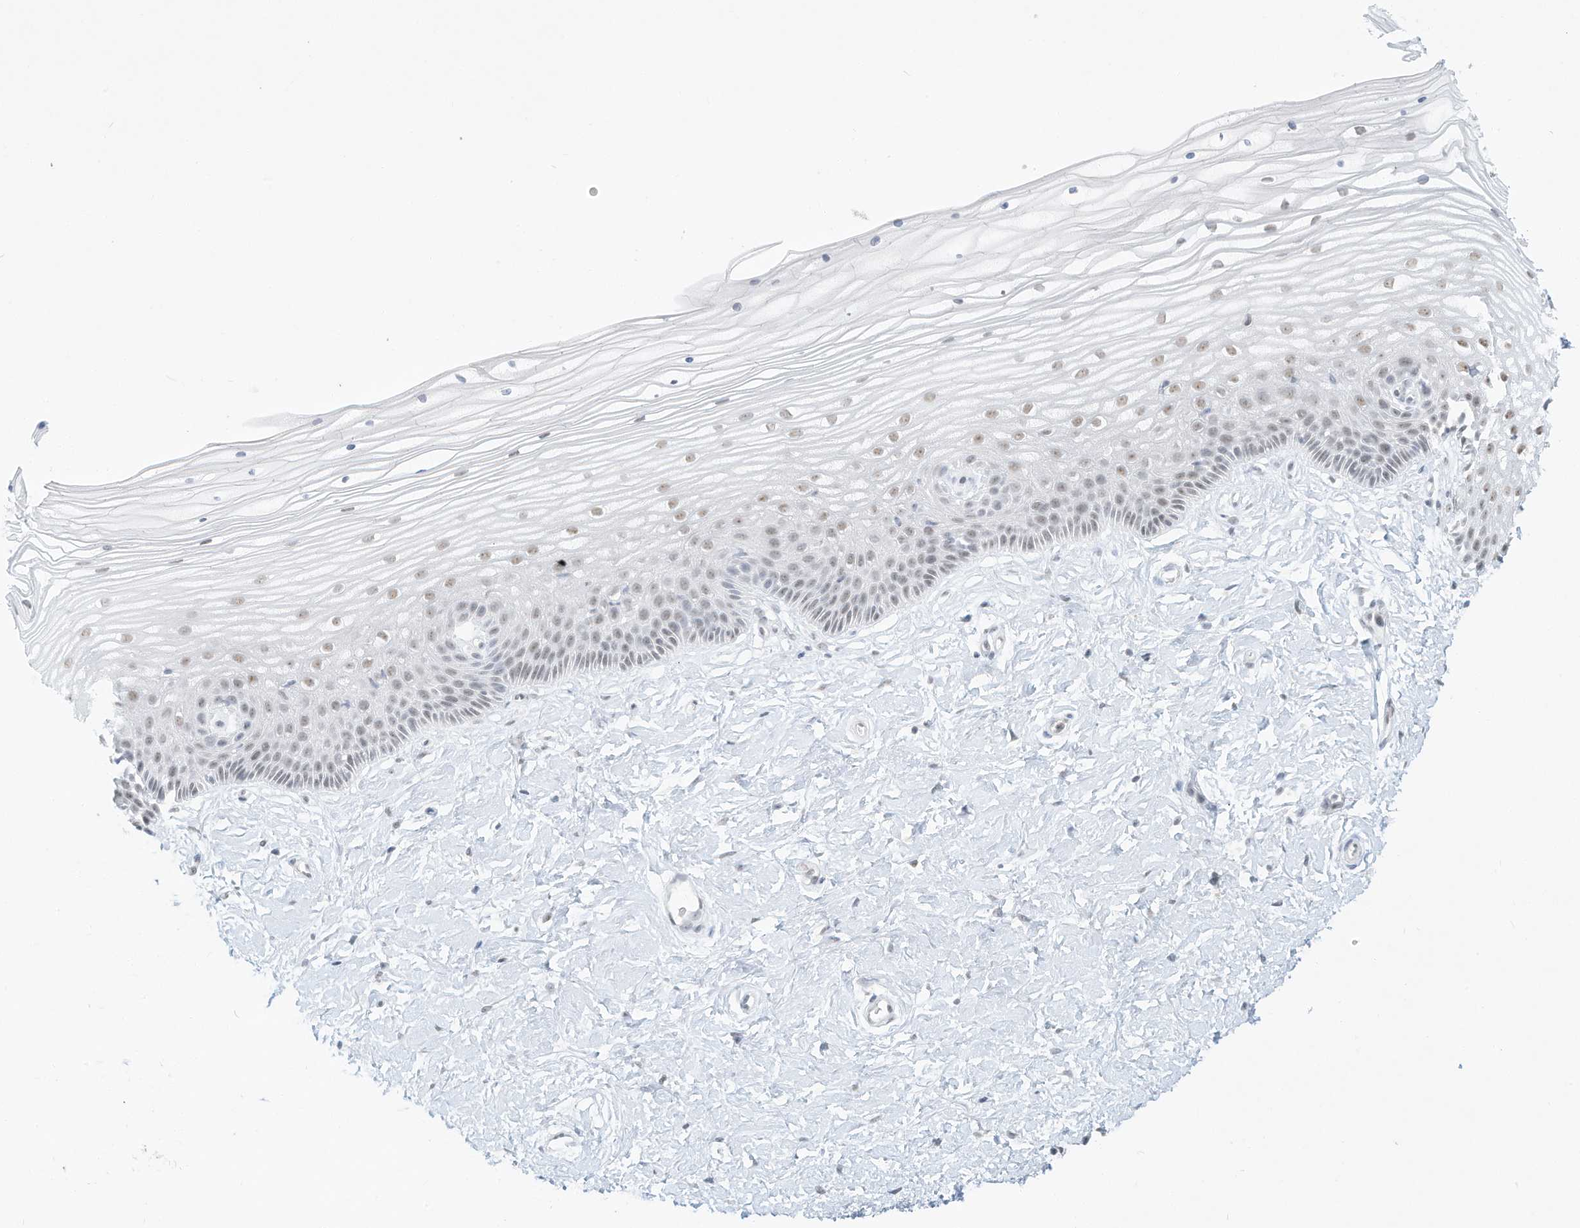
{"staining": {"intensity": "weak", "quantity": "<25%", "location": "nuclear"}, "tissue": "vagina", "cell_type": "Squamous epithelial cells", "image_type": "normal", "snomed": [{"axis": "morphology", "description": "Normal tissue, NOS"}, {"axis": "topography", "description": "Vagina"}, {"axis": "topography", "description": "Cervix"}], "caption": "A micrograph of human vagina is negative for staining in squamous epithelial cells. (DAB IHC, high magnification).", "gene": "PGC", "patient": {"sex": "female", "age": 40}}